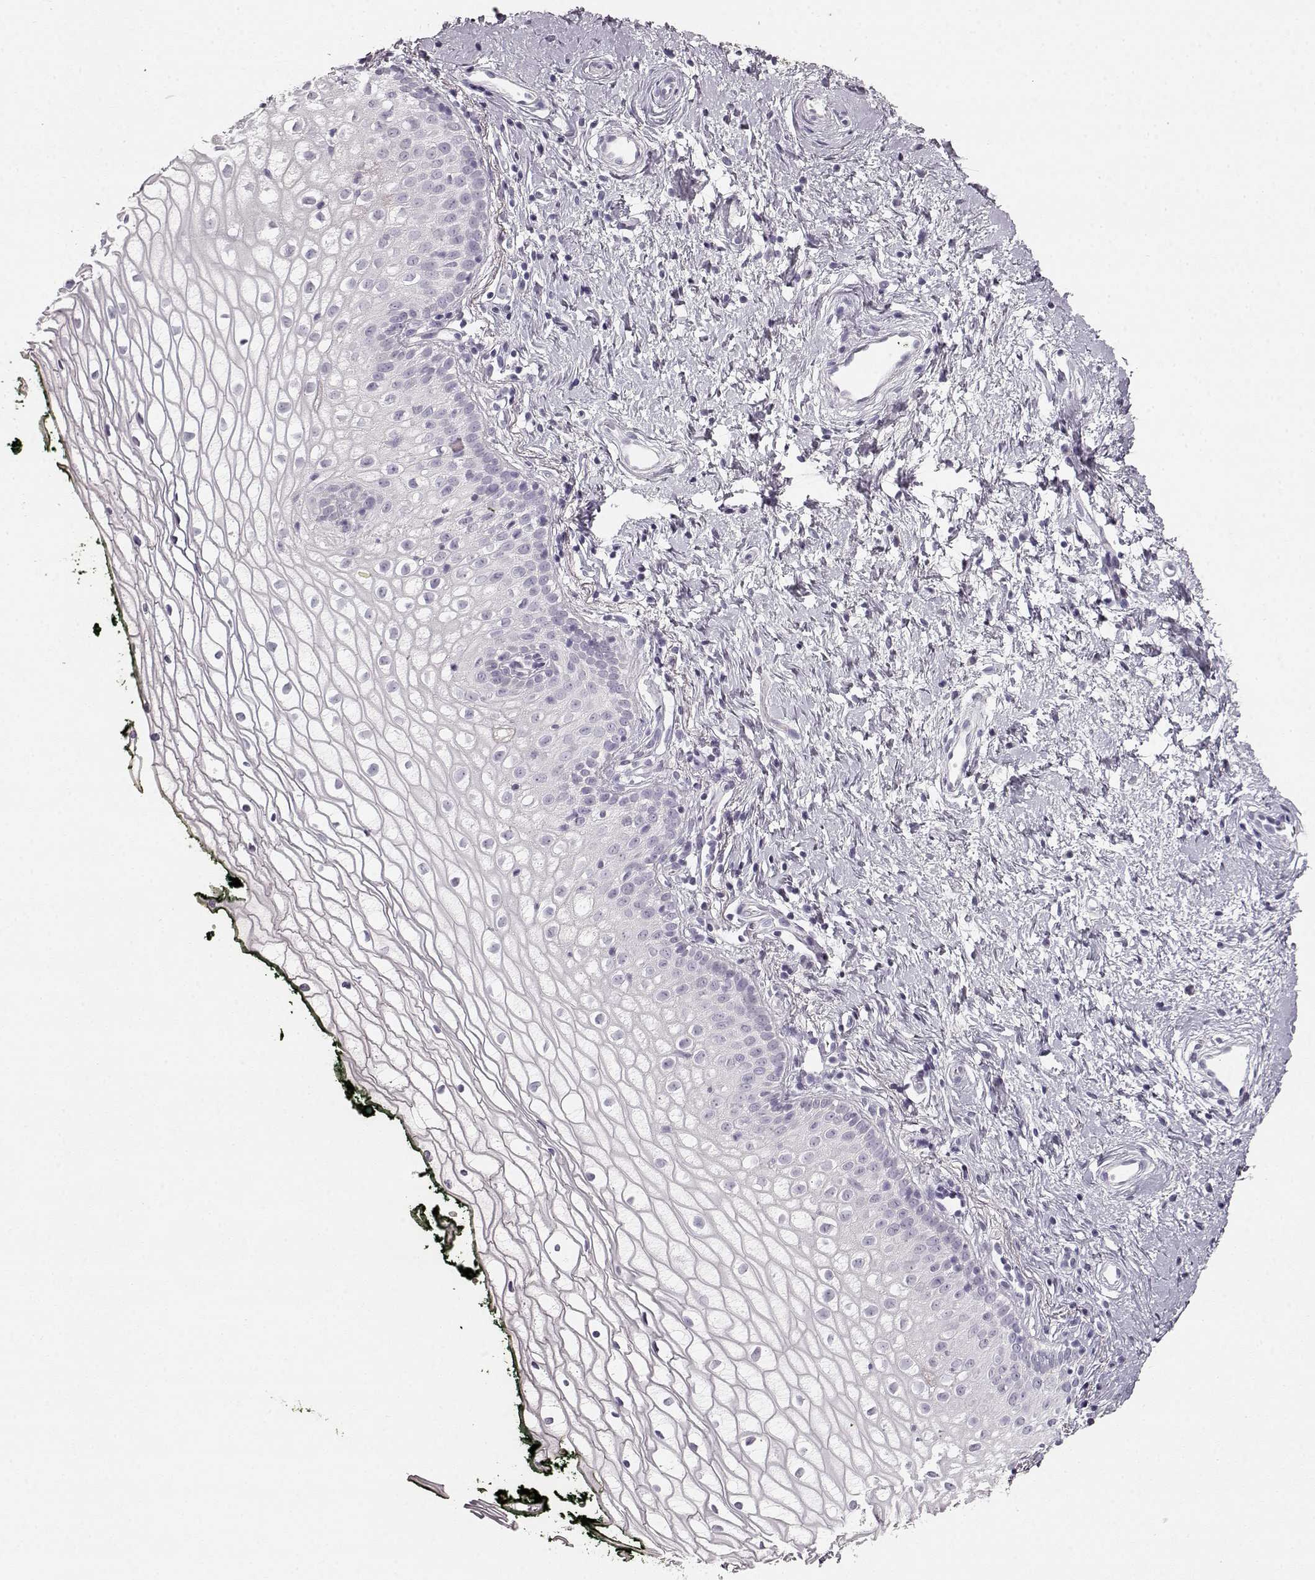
{"staining": {"intensity": "negative", "quantity": "none", "location": "none"}, "tissue": "vagina", "cell_type": "Squamous epithelial cells", "image_type": "normal", "snomed": [{"axis": "morphology", "description": "Normal tissue, NOS"}, {"axis": "topography", "description": "Vagina"}], "caption": "Immunohistochemistry photomicrograph of benign vagina stained for a protein (brown), which displays no expression in squamous epithelial cells.", "gene": "KIAA0319", "patient": {"sex": "female", "age": 47}}